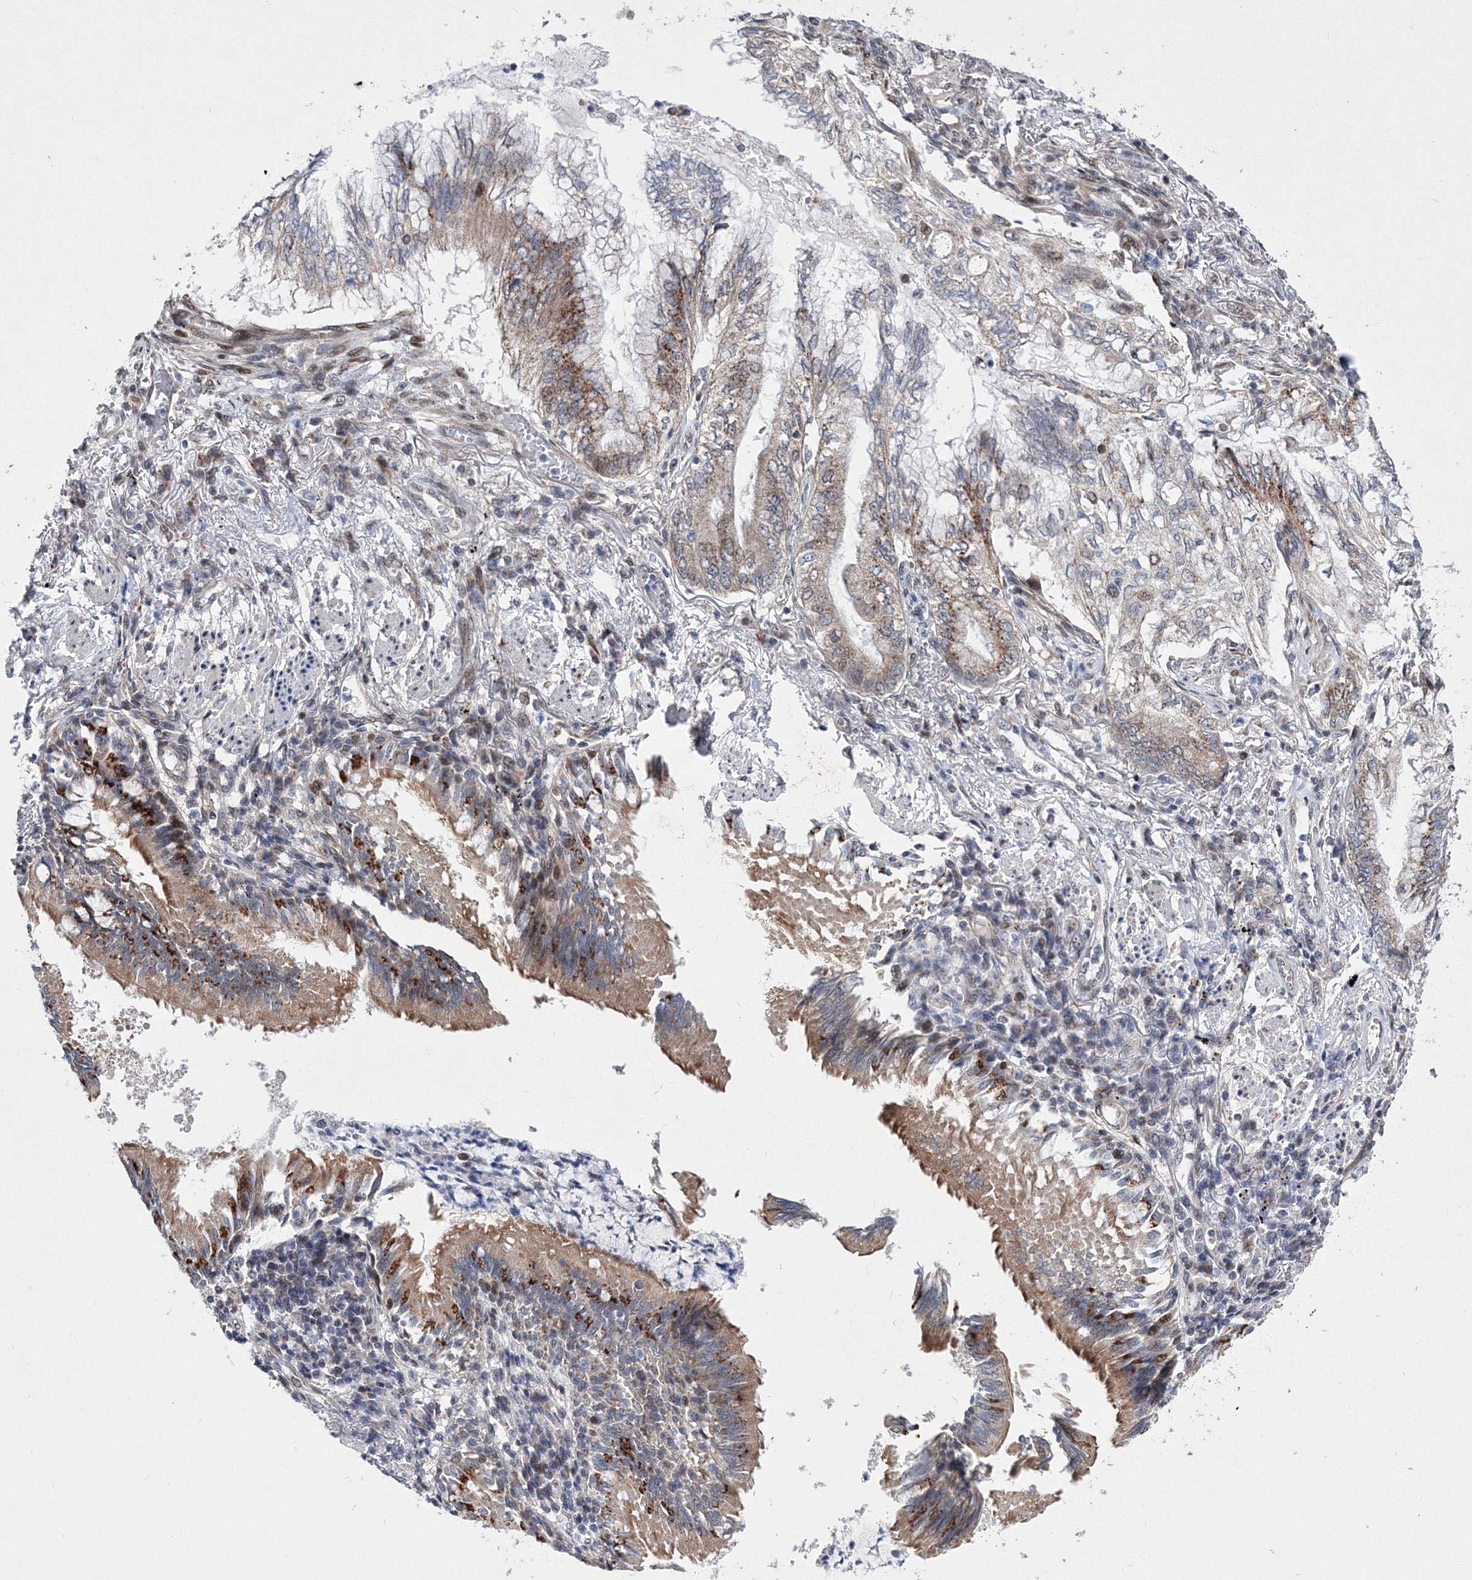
{"staining": {"intensity": "moderate", "quantity": ">75%", "location": "cytoplasmic/membranous"}, "tissue": "lung cancer", "cell_type": "Tumor cells", "image_type": "cancer", "snomed": [{"axis": "morphology", "description": "Adenocarcinoma, NOS"}, {"axis": "topography", "description": "Lung"}], "caption": "Protein expression analysis of human adenocarcinoma (lung) reveals moderate cytoplasmic/membranous expression in about >75% of tumor cells.", "gene": "GPN1", "patient": {"sex": "female", "age": 70}}